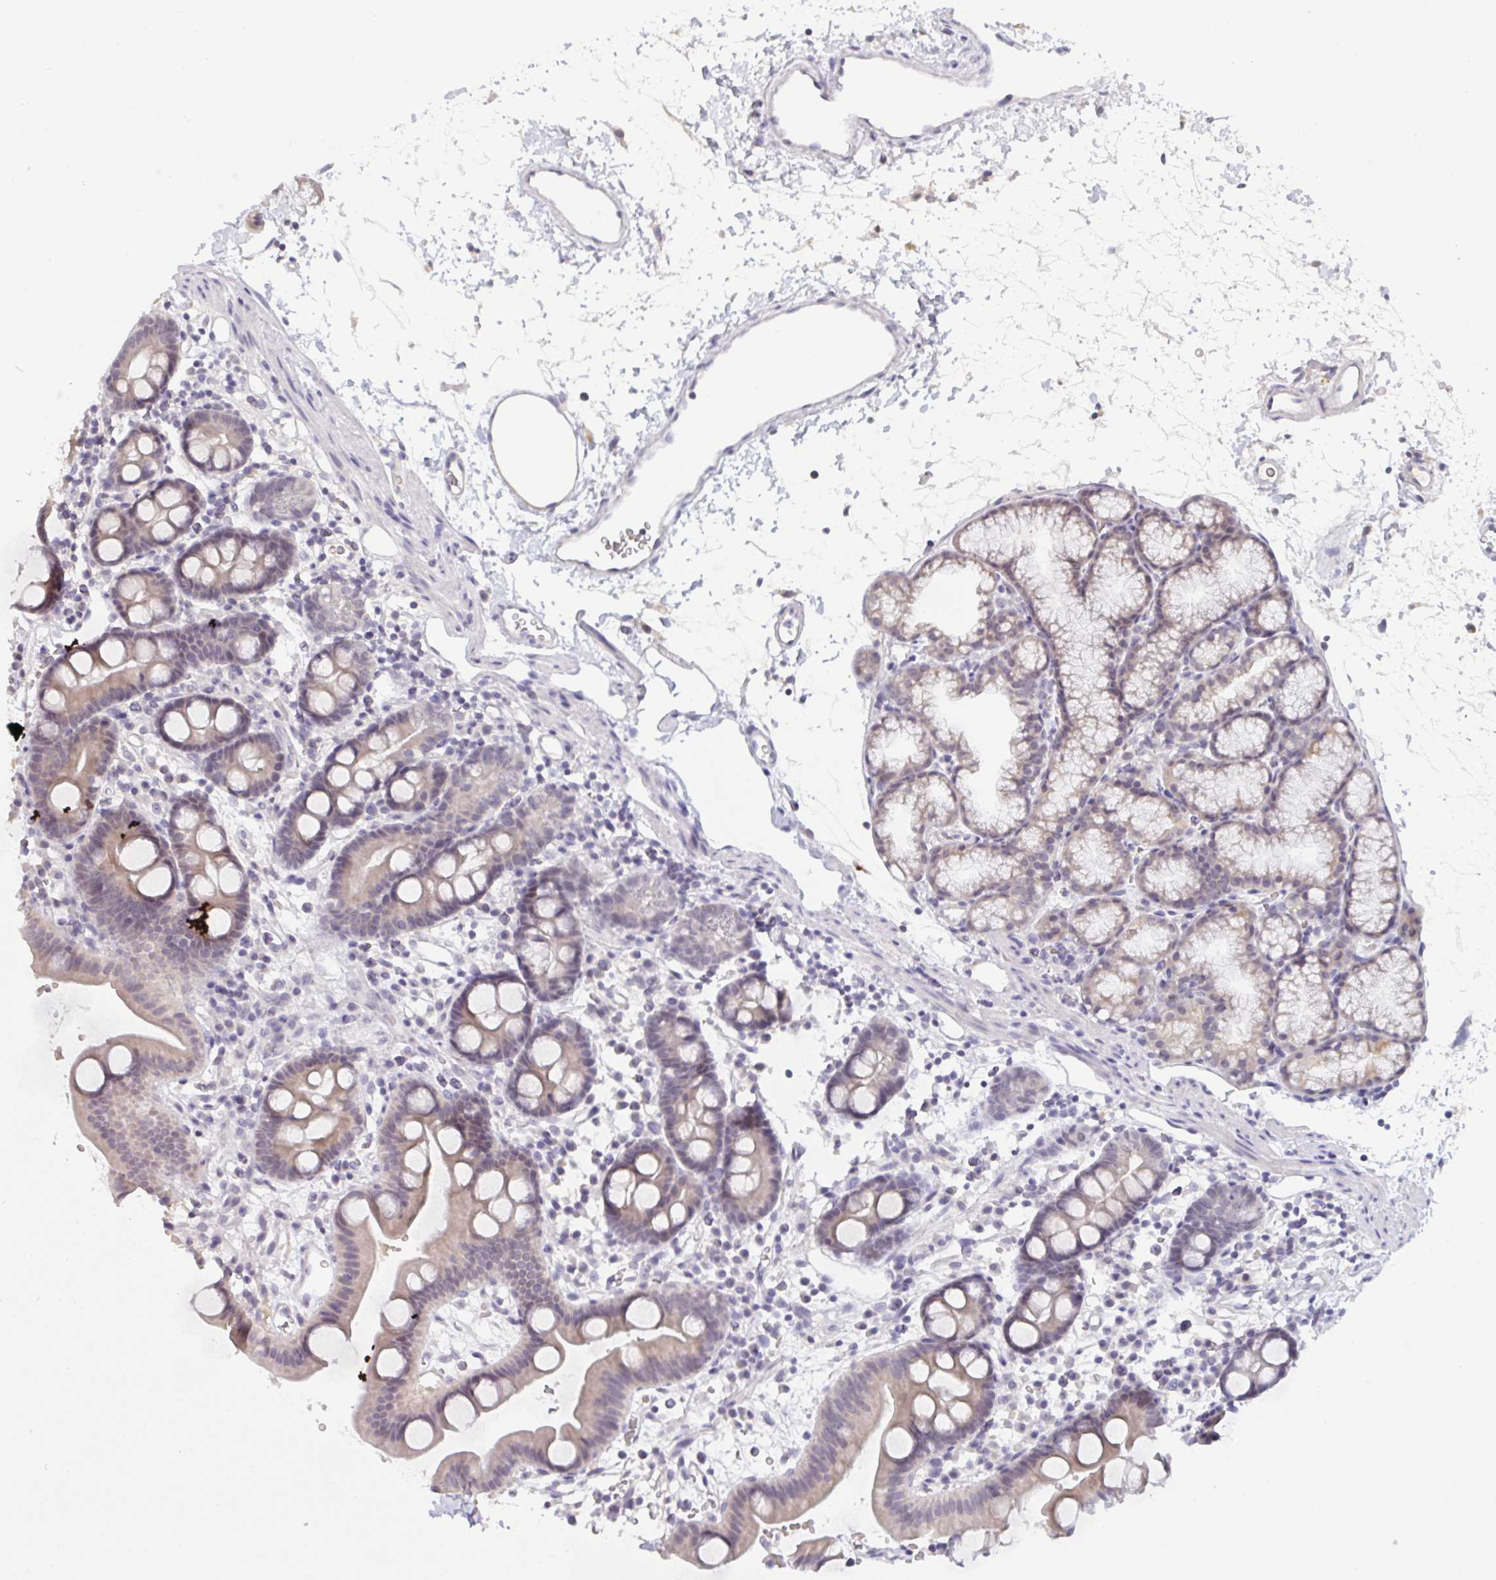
{"staining": {"intensity": "weak", "quantity": ">75%", "location": "cytoplasmic/membranous"}, "tissue": "duodenum", "cell_type": "Glandular cells", "image_type": "normal", "snomed": [{"axis": "morphology", "description": "Normal tissue, NOS"}, {"axis": "topography", "description": "Duodenum"}], "caption": "Normal duodenum was stained to show a protein in brown. There is low levels of weak cytoplasmic/membranous expression in approximately >75% of glandular cells.", "gene": "ZNF784", "patient": {"sex": "male", "age": 59}}